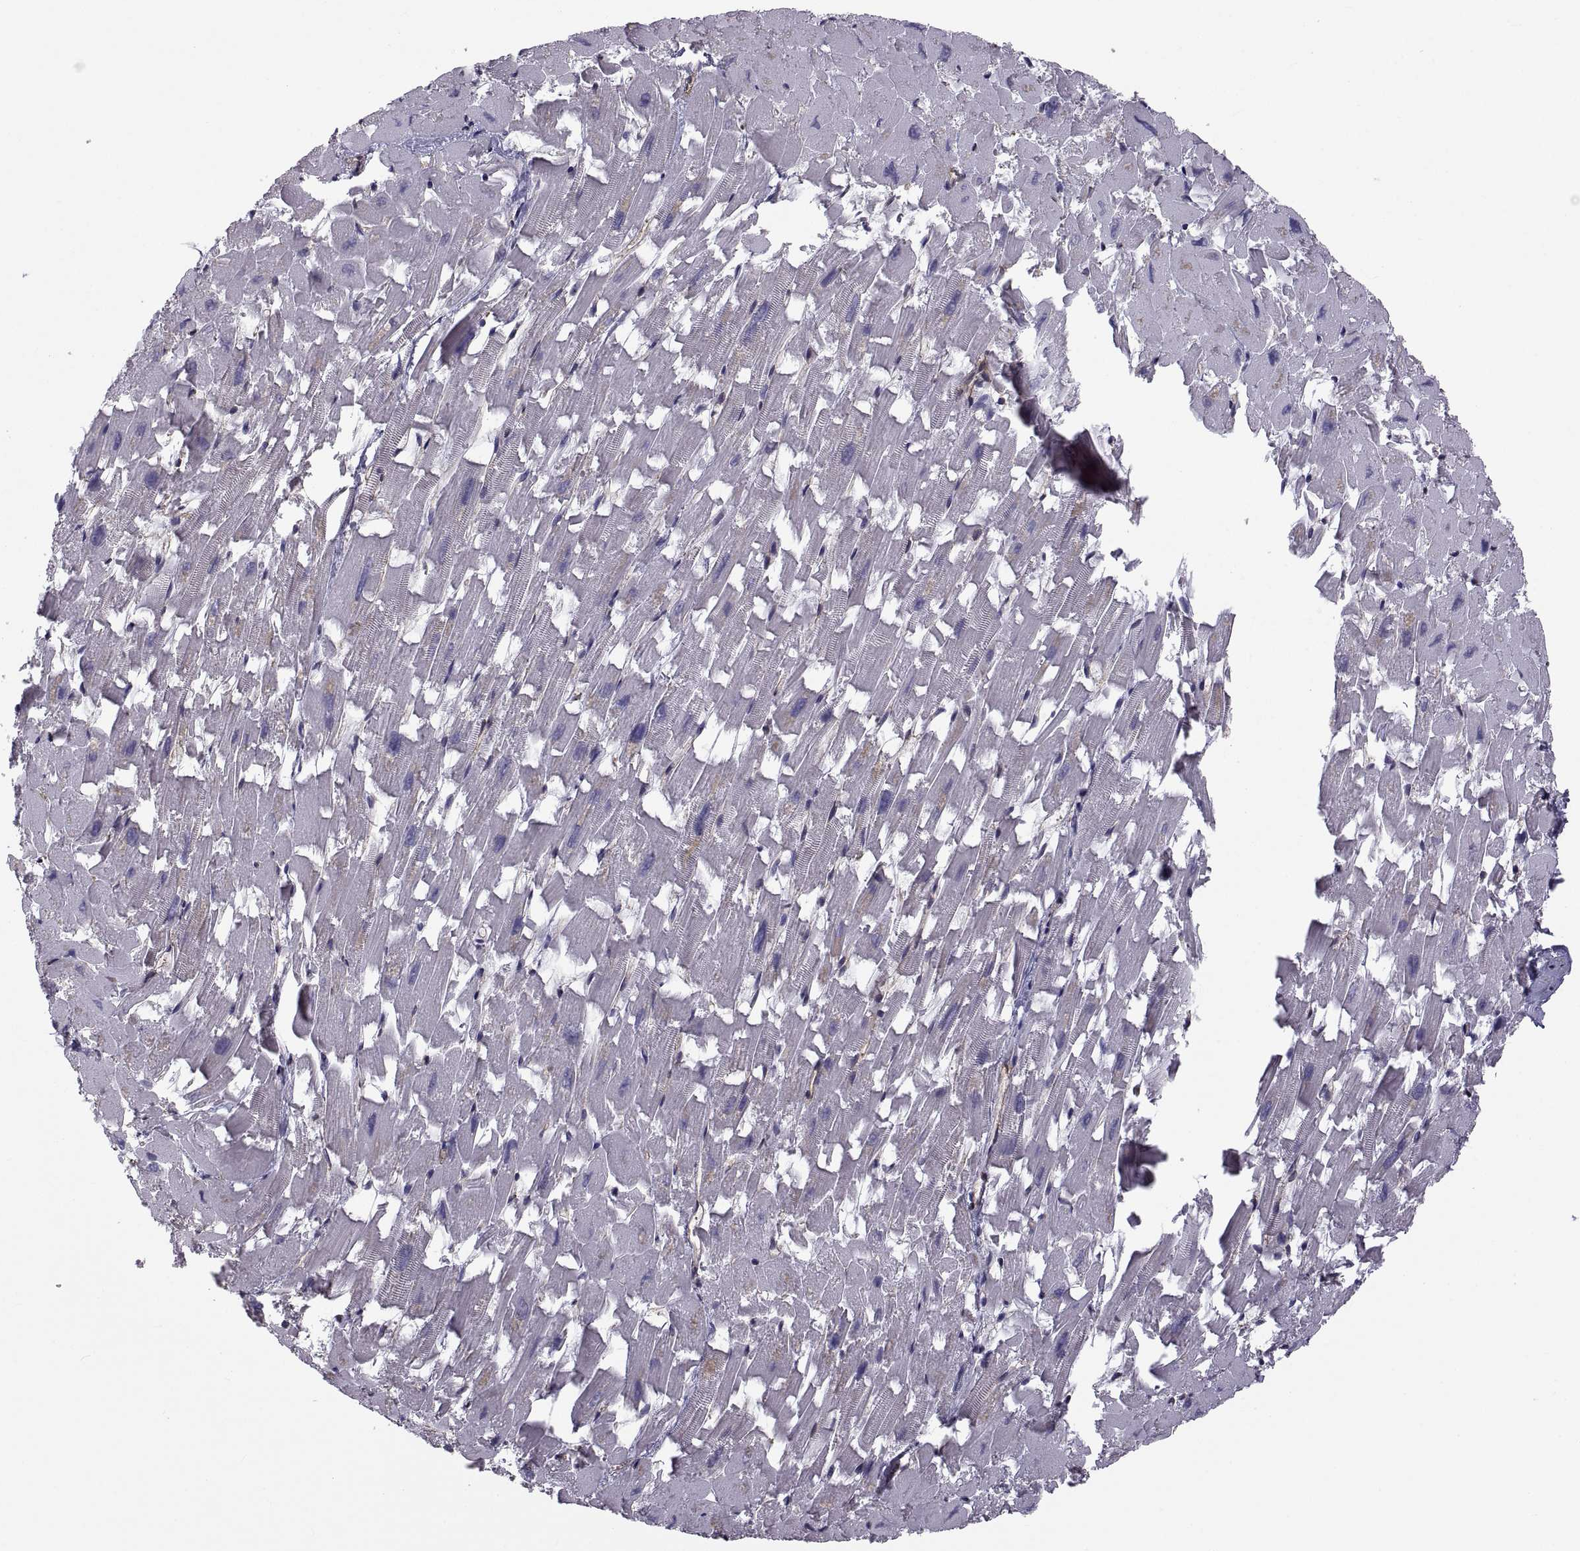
{"staining": {"intensity": "negative", "quantity": "none", "location": "none"}, "tissue": "heart muscle", "cell_type": "Cardiomyocytes", "image_type": "normal", "snomed": [{"axis": "morphology", "description": "Normal tissue, NOS"}, {"axis": "topography", "description": "Heart"}], "caption": "This is an immunohistochemistry histopathology image of unremarkable heart muscle. There is no positivity in cardiomyocytes.", "gene": "MYH9", "patient": {"sex": "female", "age": 64}}